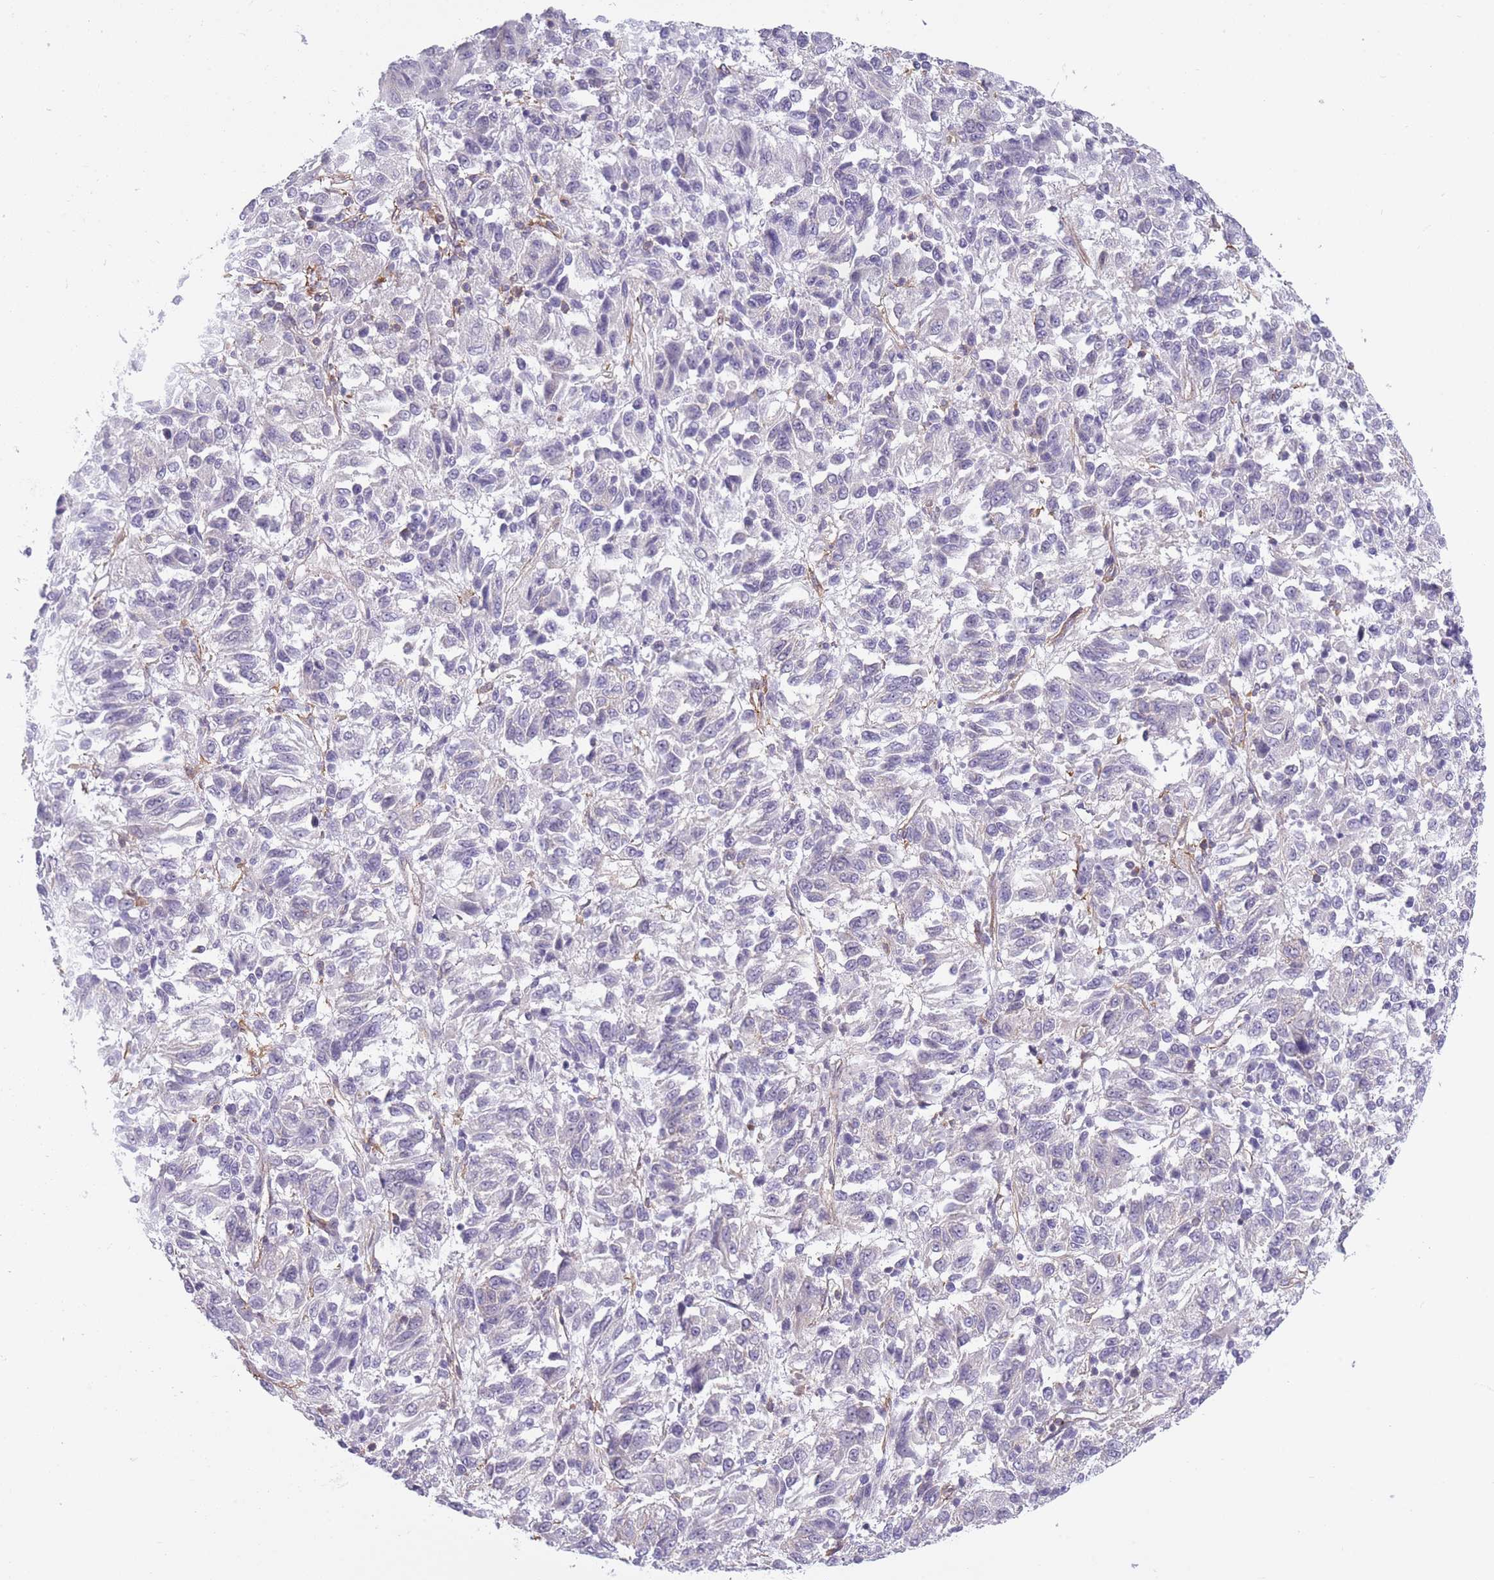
{"staining": {"intensity": "negative", "quantity": "none", "location": "none"}, "tissue": "melanoma", "cell_type": "Tumor cells", "image_type": "cancer", "snomed": [{"axis": "morphology", "description": "Malignant melanoma, Metastatic site"}, {"axis": "topography", "description": "Lung"}], "caption": "Tumor cells show no significant protein expression in melanoma. (DAB IHC visualized using brightfield microscopy, high magnification).", "gene": "ADD1", "patient": {"sex": "male", "age": 64}}